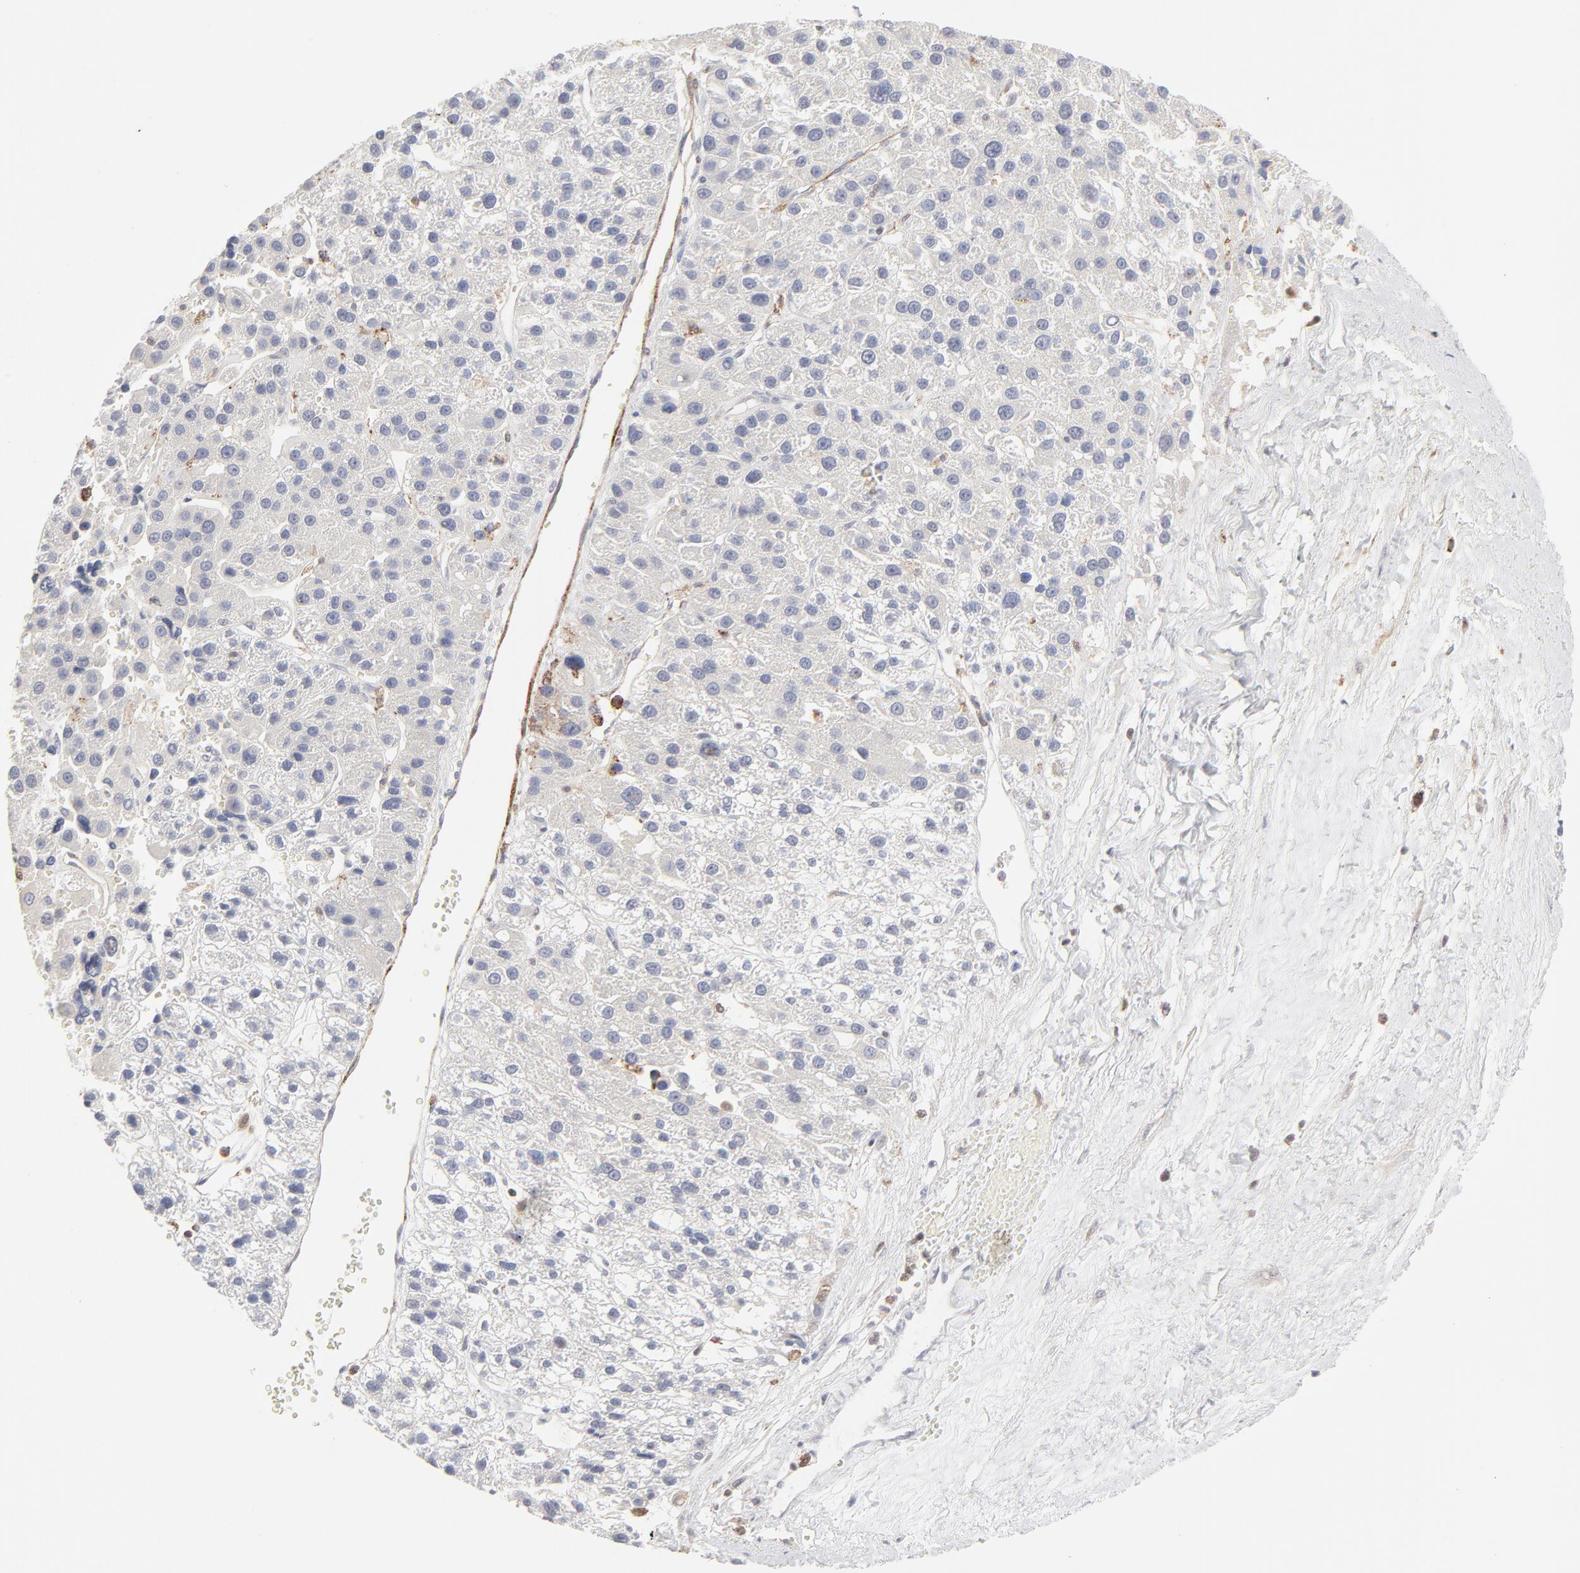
{"staining": {"intensity": "negative", "quantity": "none", "location": "none"}, "tissue": "liver cancer", "cell_type": "Tumor cells", "image_type": "cancer", "snomed": [{"axis": "morphology", "description": "Carcinoma, Hepatocellular, NOS"}, {"axis": "topography", "description": "Liver"}], "caption": "High power microscopy histopathology image of an immunohistochemistry histopathology image of liver cancer, revealing no significant staining in tumor cells.", "gene": "CDK6", "patient": {"sex": "female", "age": 85}}